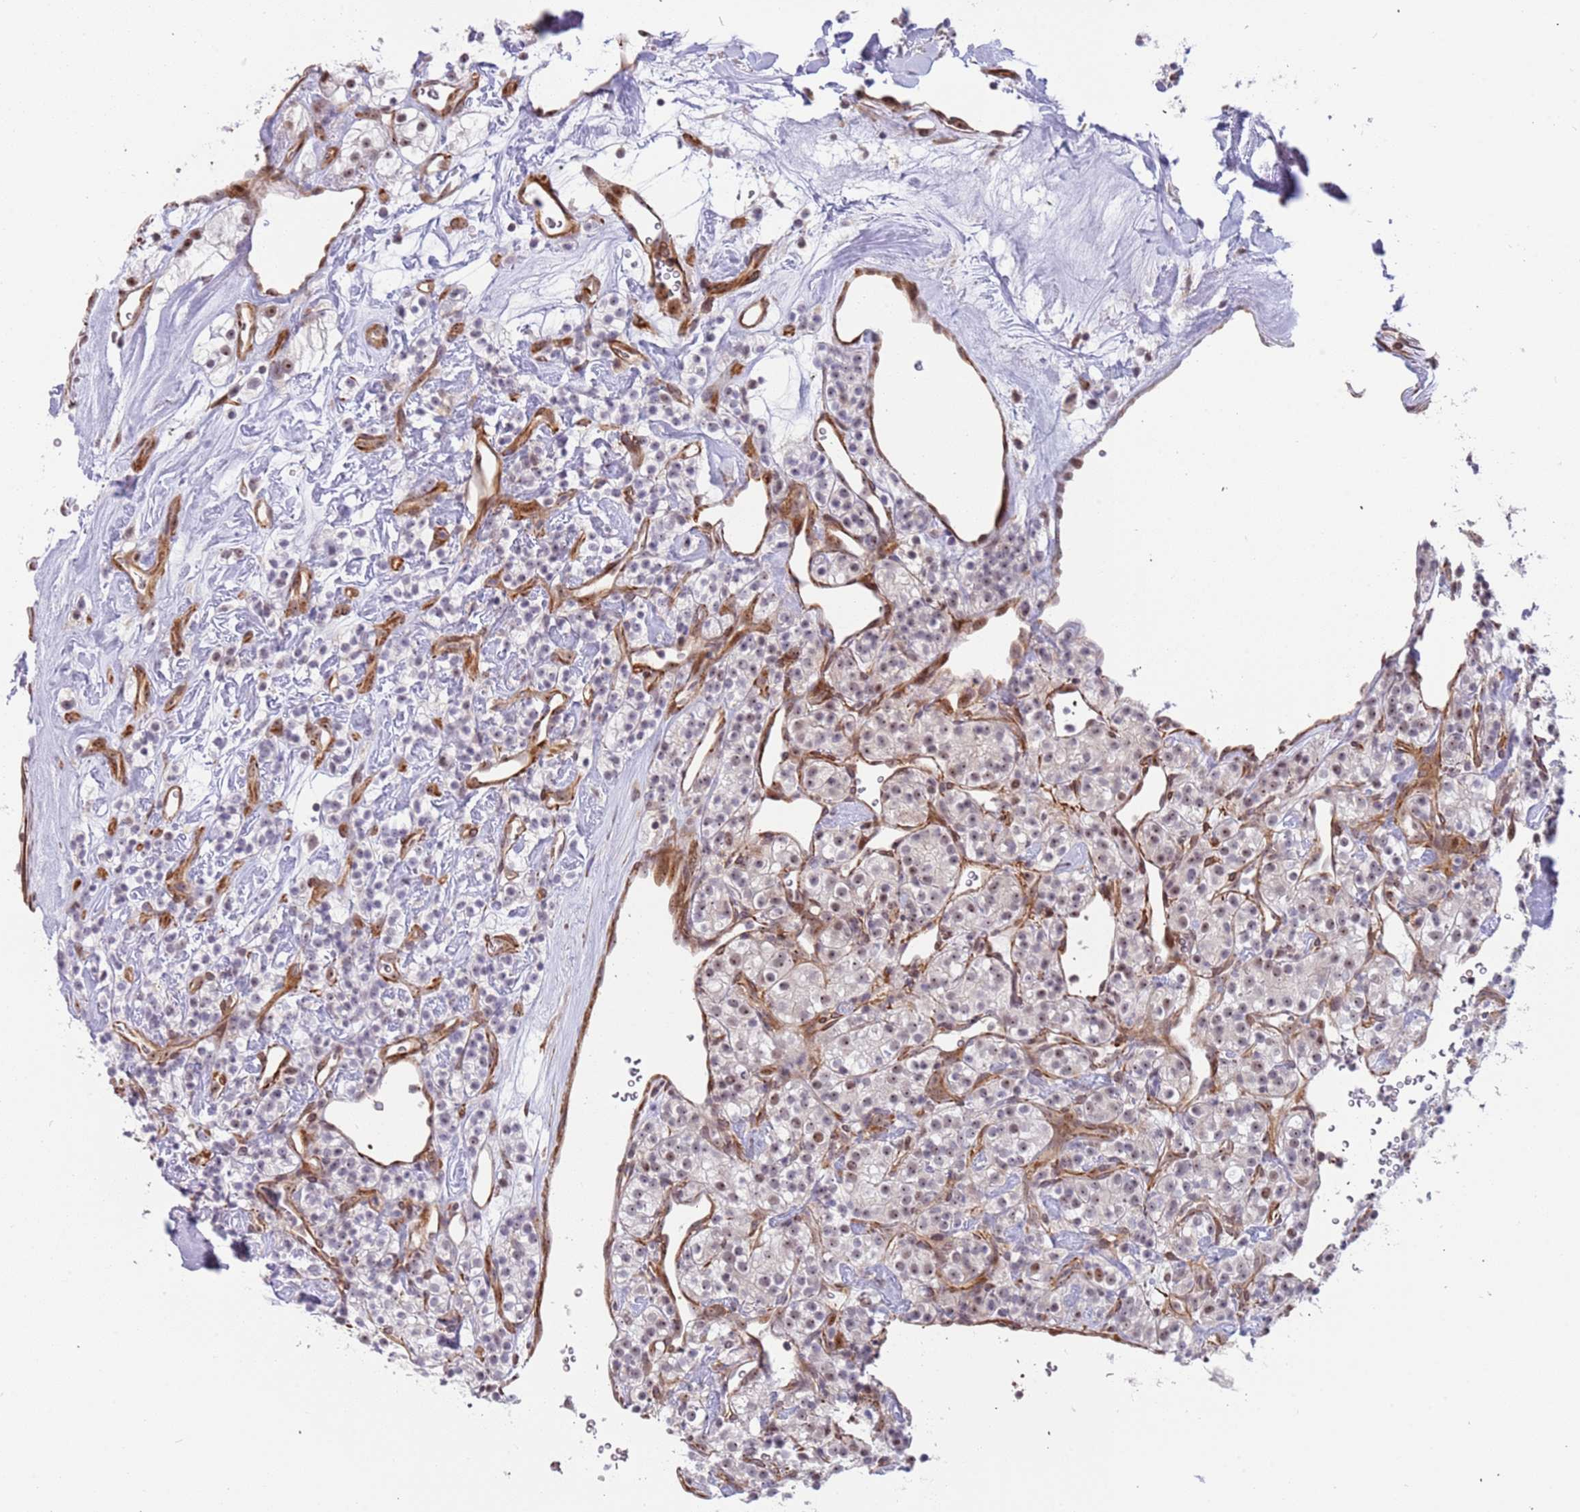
{"staining": {"intensity": "weak", "quantity": "25%-75%", "location": "nuclear"}, "tissue": "renal cancer", "cell_type": "Tumor cells", "image_type": "cancer", "snomed": [{"axis": "morphology", "description": "Adenocarcinoma, NOS"}, {"axis": "topography", "description": "Kidney"}], "caption": "IHC micrograph of neoplastic tissue: renal cancer (adenocarcinoma) stained using IHC exhibits low levels of weak protein expression localized specifically in the nuclear of tumor cells, appearing as a nuclear brown color.", "gene": "LRMDA", "patient": {"sex": "male", "age": 77}}